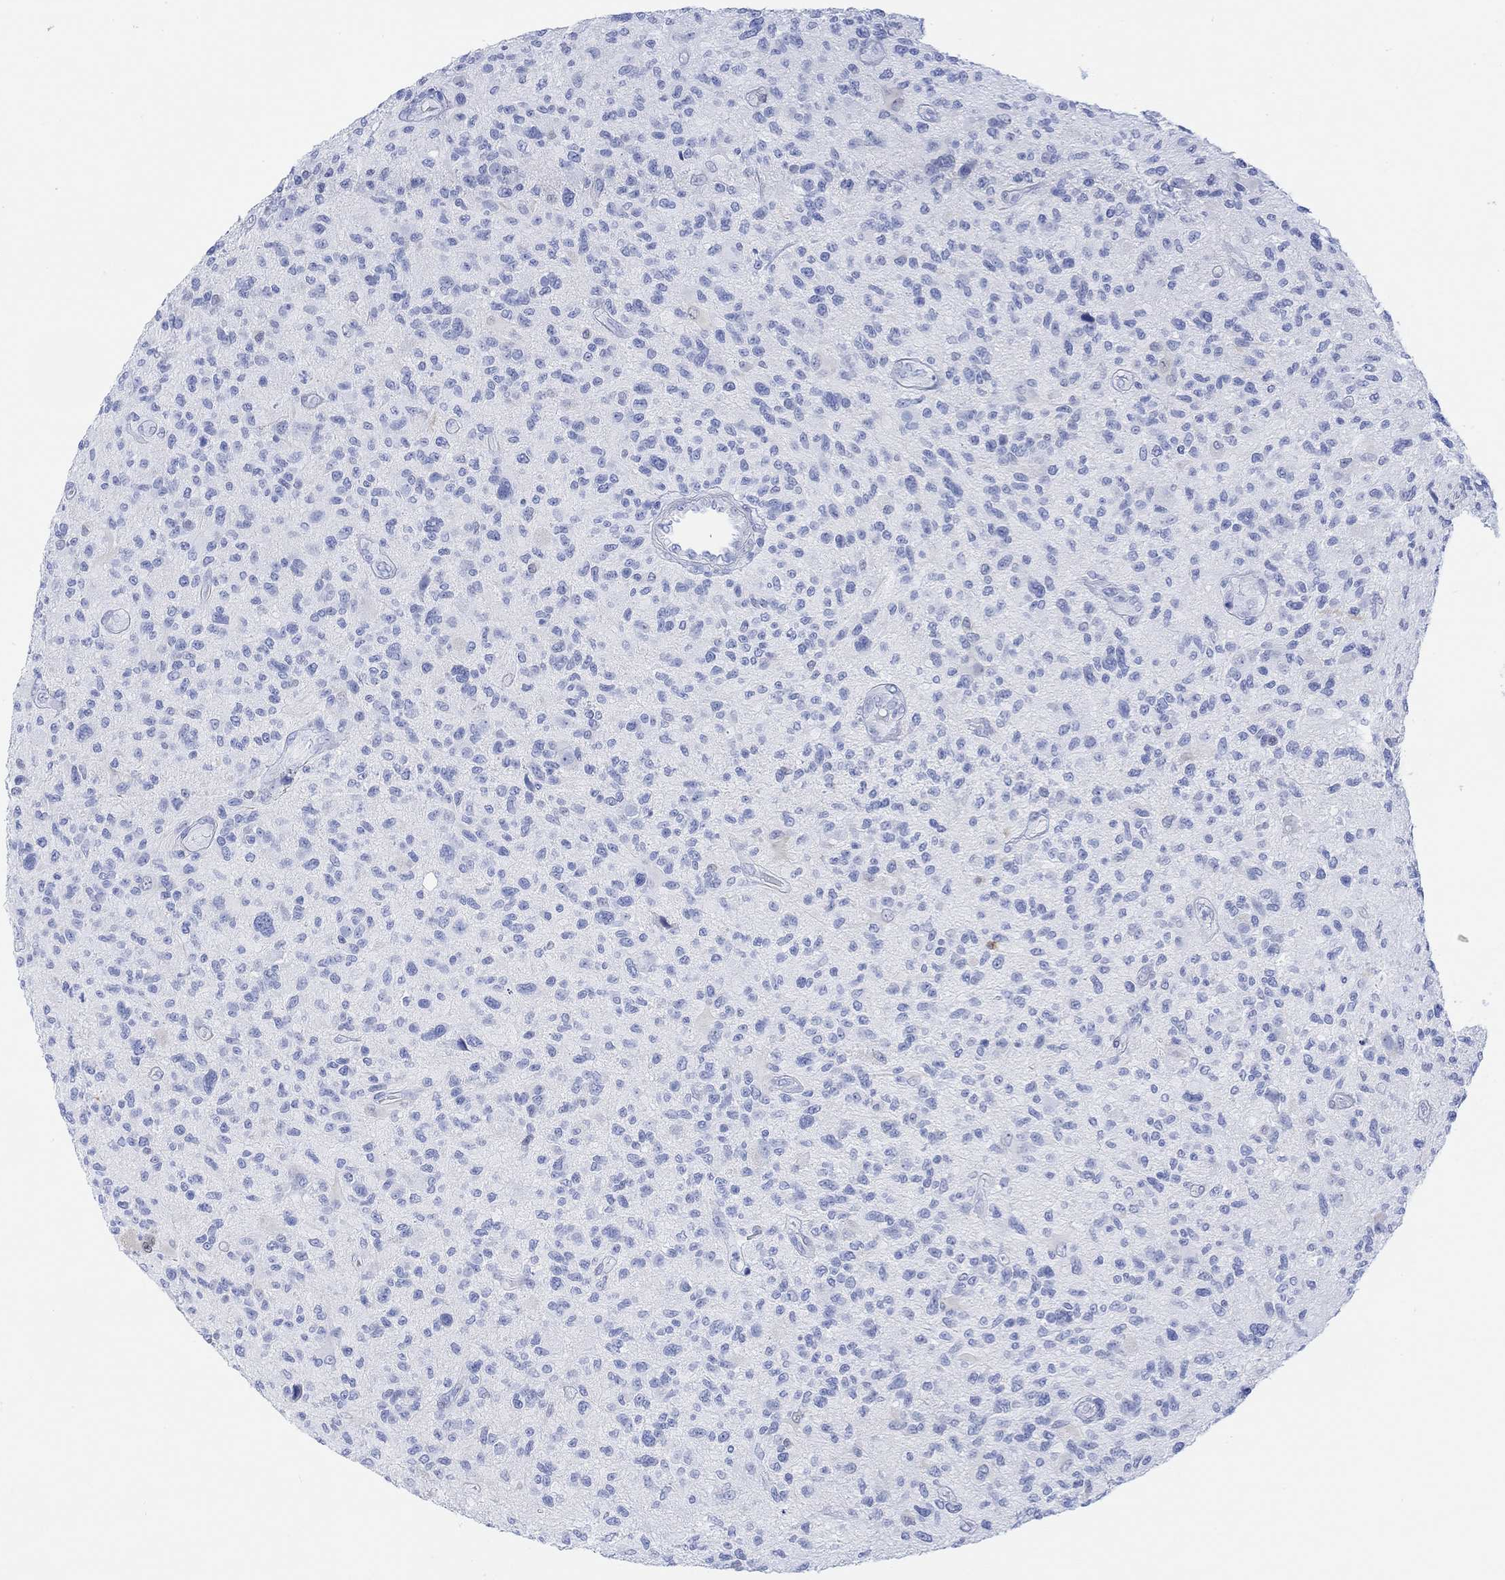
{"staining": {"intensity": "negative", "quantity": "none", "location": "none"}, "tissue": "glioma", "cell_type": "Tumor cells", "image_type": "cancer", "snomed": [{"axis": "morphology", "description": "Glioma, malignant, High grade"}, {"axis": "topography", "description": "Brain"}], "caption": "Micrograph shows no significant protein staining in tumor cells of high-grade glioma (malignant). Nuclei are stained in blue.", "gene": "TPPP3", "patient": {"sex": "male", "age": 47}}